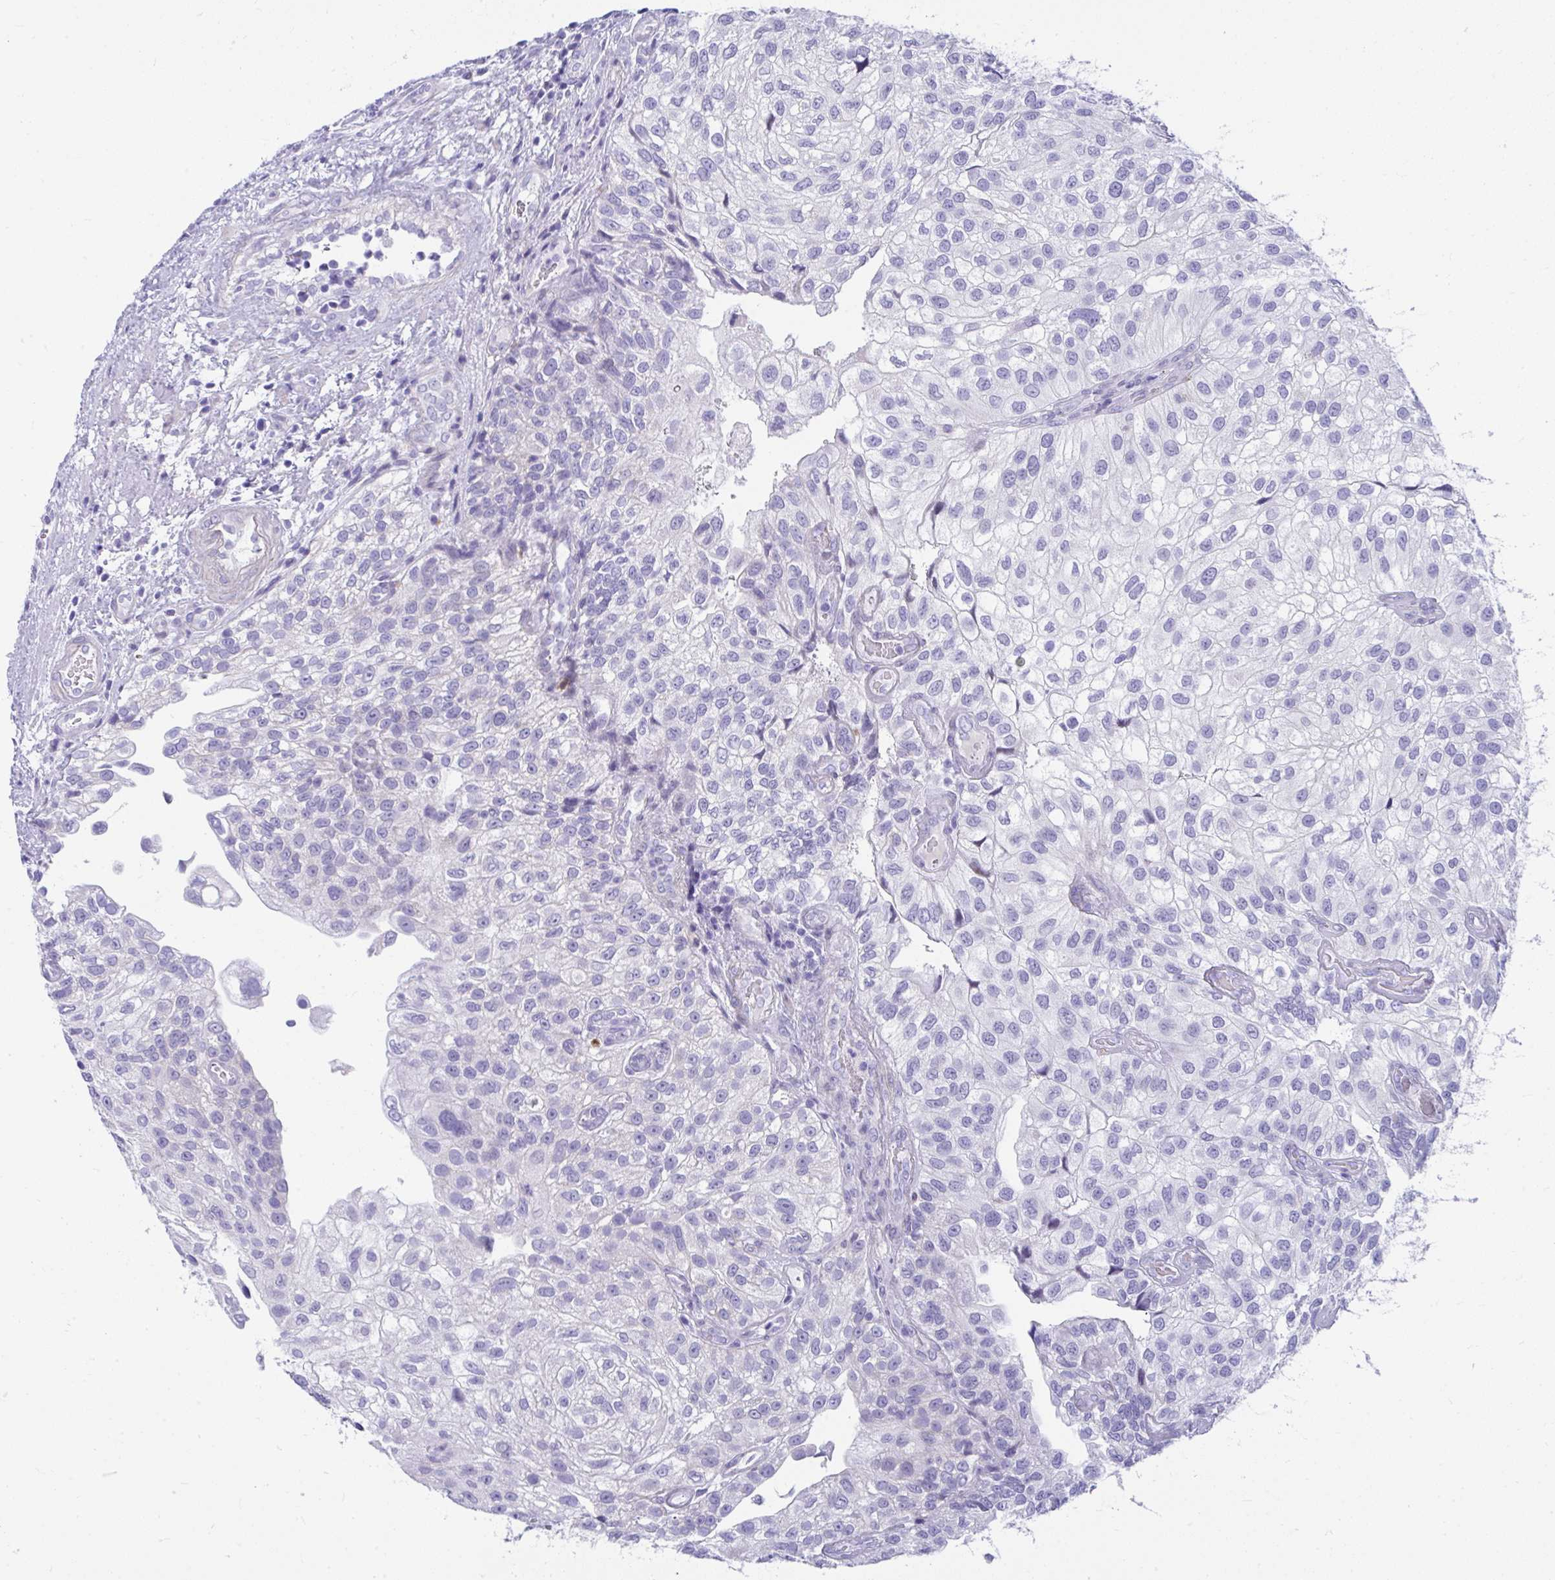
{"staining": {"intensity": "negative", "quantity": "none", "location": "none"}, "tissue": "urothelial cancer", "cell_type": "Tumor cells", "image_type": "cancer", "snomed": [{"axis": "morphology", "description": "Urothelial carcinoma, NOS"}, {"axis": "topography", "description": "Urinary bladder"}], "caption": "Immunohistochemistry (IHC) micrograph of neoplastic tissue: urothelial cancer stained with DAB reveals no significant protein positivity in tumor cells.", "gene": "ISL1", "patient": {"sex": "male", "age": 87}}